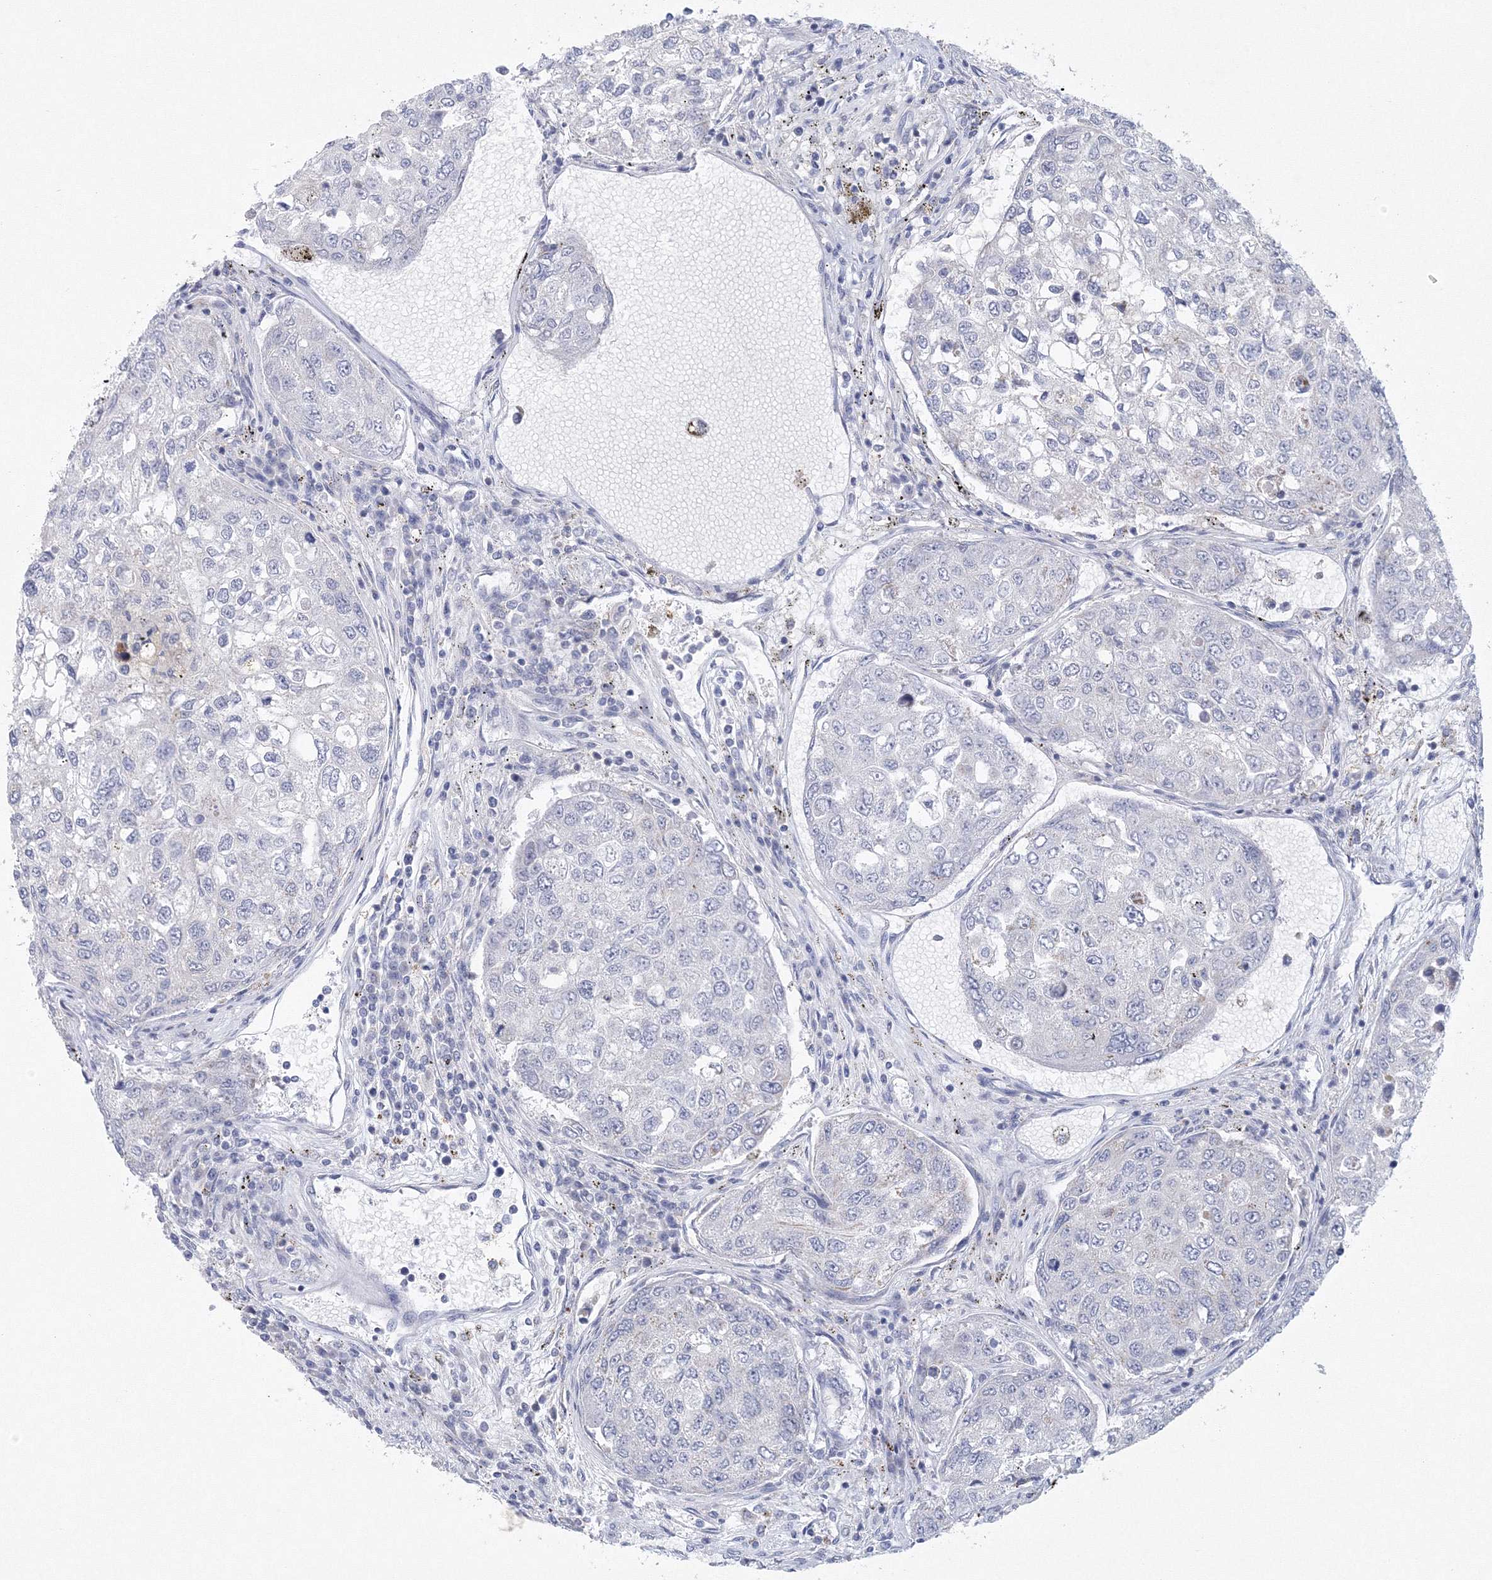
{"staining": {"intensity": "negative", "quantity": "none", "location": "none"}, "tissue": "urothelial cancer", "cell_type": "Tumor cells", "image_type": "cancer", "snomed": [{"axis": "morphology", "description": "Urothelial carcinoma, High grade"}, {"axis": "topography", "description": "Lymph node"}, {"axis": "topography", "description": "Urinary bladder"}], "caption": "Human urothelial cancer stained for a protein using IHC exhibits no staining in tumor cells.", "gene": "NIPAL1", "patient": {"sex": "male", "age": 51}}